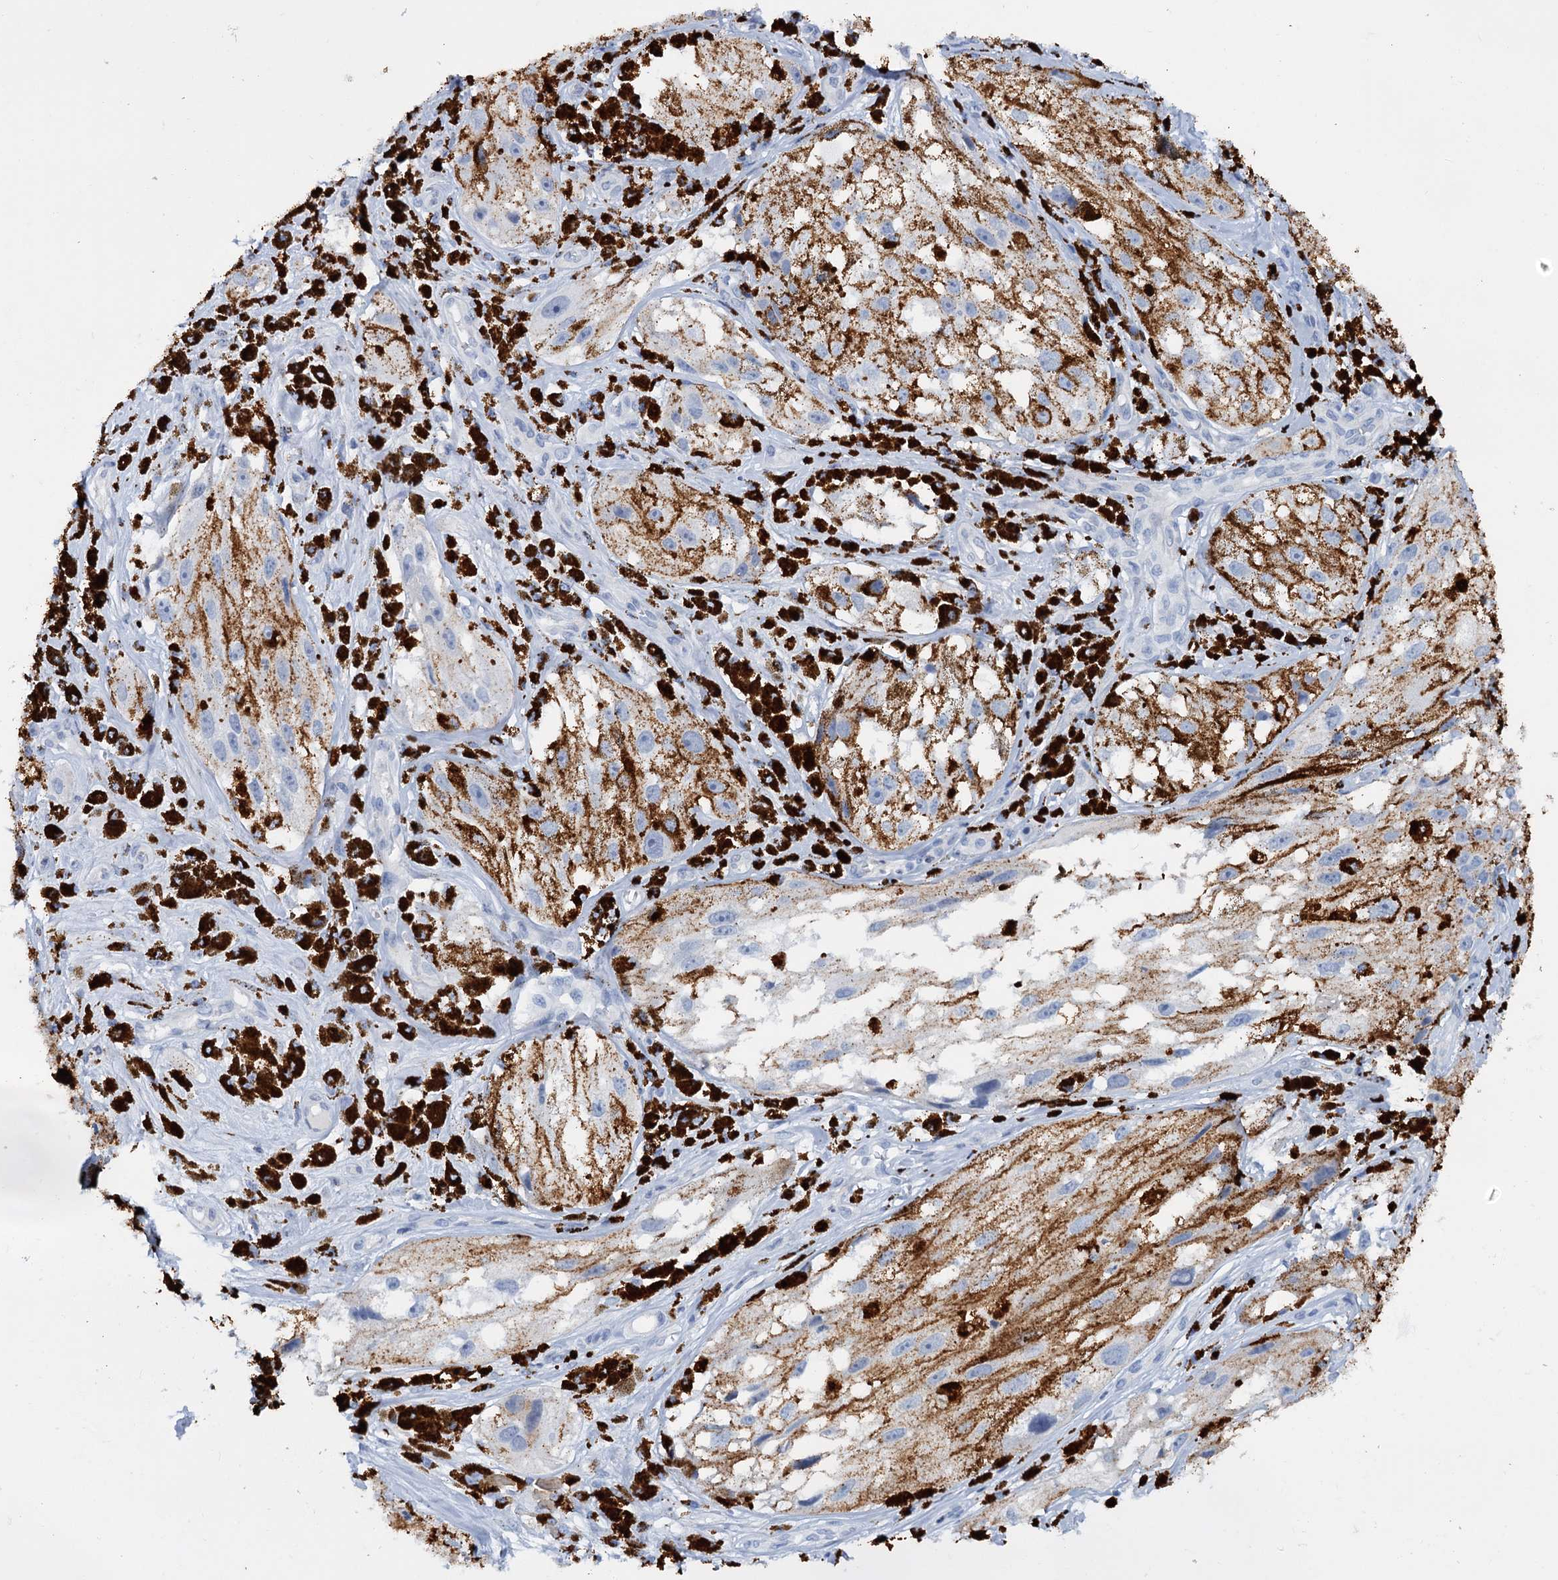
{"staining": {"intensity": "negative", "quantity": "none", "location": "none"}, "tissue": "melanoma", "cell_type": "Tumor cells", "image_type": "cancer", "snomed": [{"axis": "morphology", "description": "Malignant melanoma, NOS"}, {"axis": "topography", "description": "Skin"}], "caption": "DAB immunohistochemical staining of human malignant melanoma shows no significant expression in tumor cells.", "gene": "FAAP20", "patient": {"sex": "male", "age": 88}}